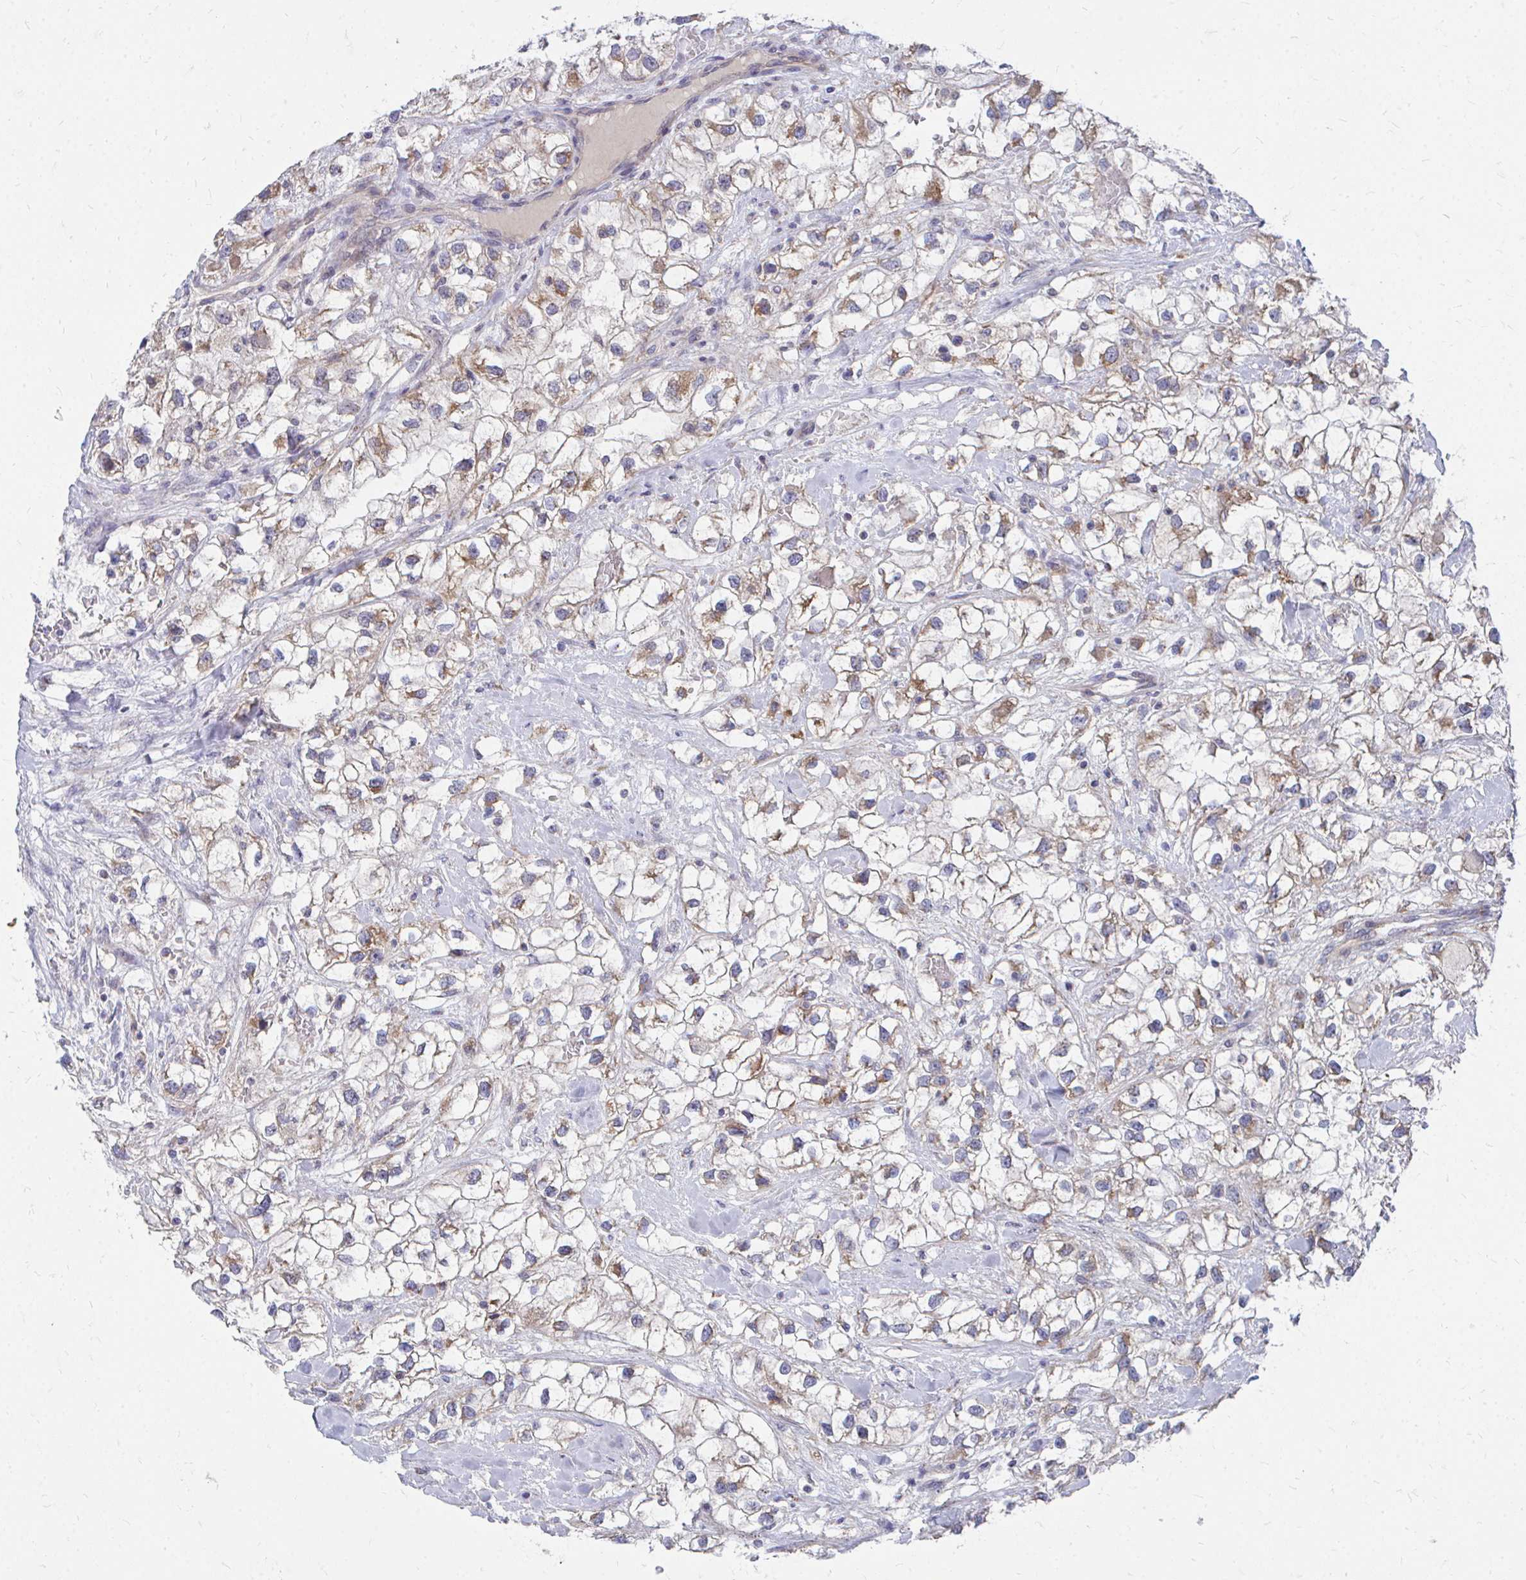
{"staining": {"intensity": "moderate", "quantity": "25%-75%", "location": "cytoplasmic/membranous"}, "tissue": "renal cancer", "cell_type": "Tumor cells", "image_type": "cancer", "snomed": [{"axis": "morphology", "description": "Adenocarcinoma, NOS"}, {"axis": "topography", "description": "Kidney"}], "caption": "IHC histopathology image of neoplastic tissue: renal cancer (adenocarcinoma) stained using immunohistochemistry (IHC) shows medium levels of moderate protein expression localized specifically in the cytoplasmic/membranous of tumor cells, appearing as a cytoplasmic/membranous brown color.", "gene": "PEX3", "patient": {"sex": "male", "age": 59}}